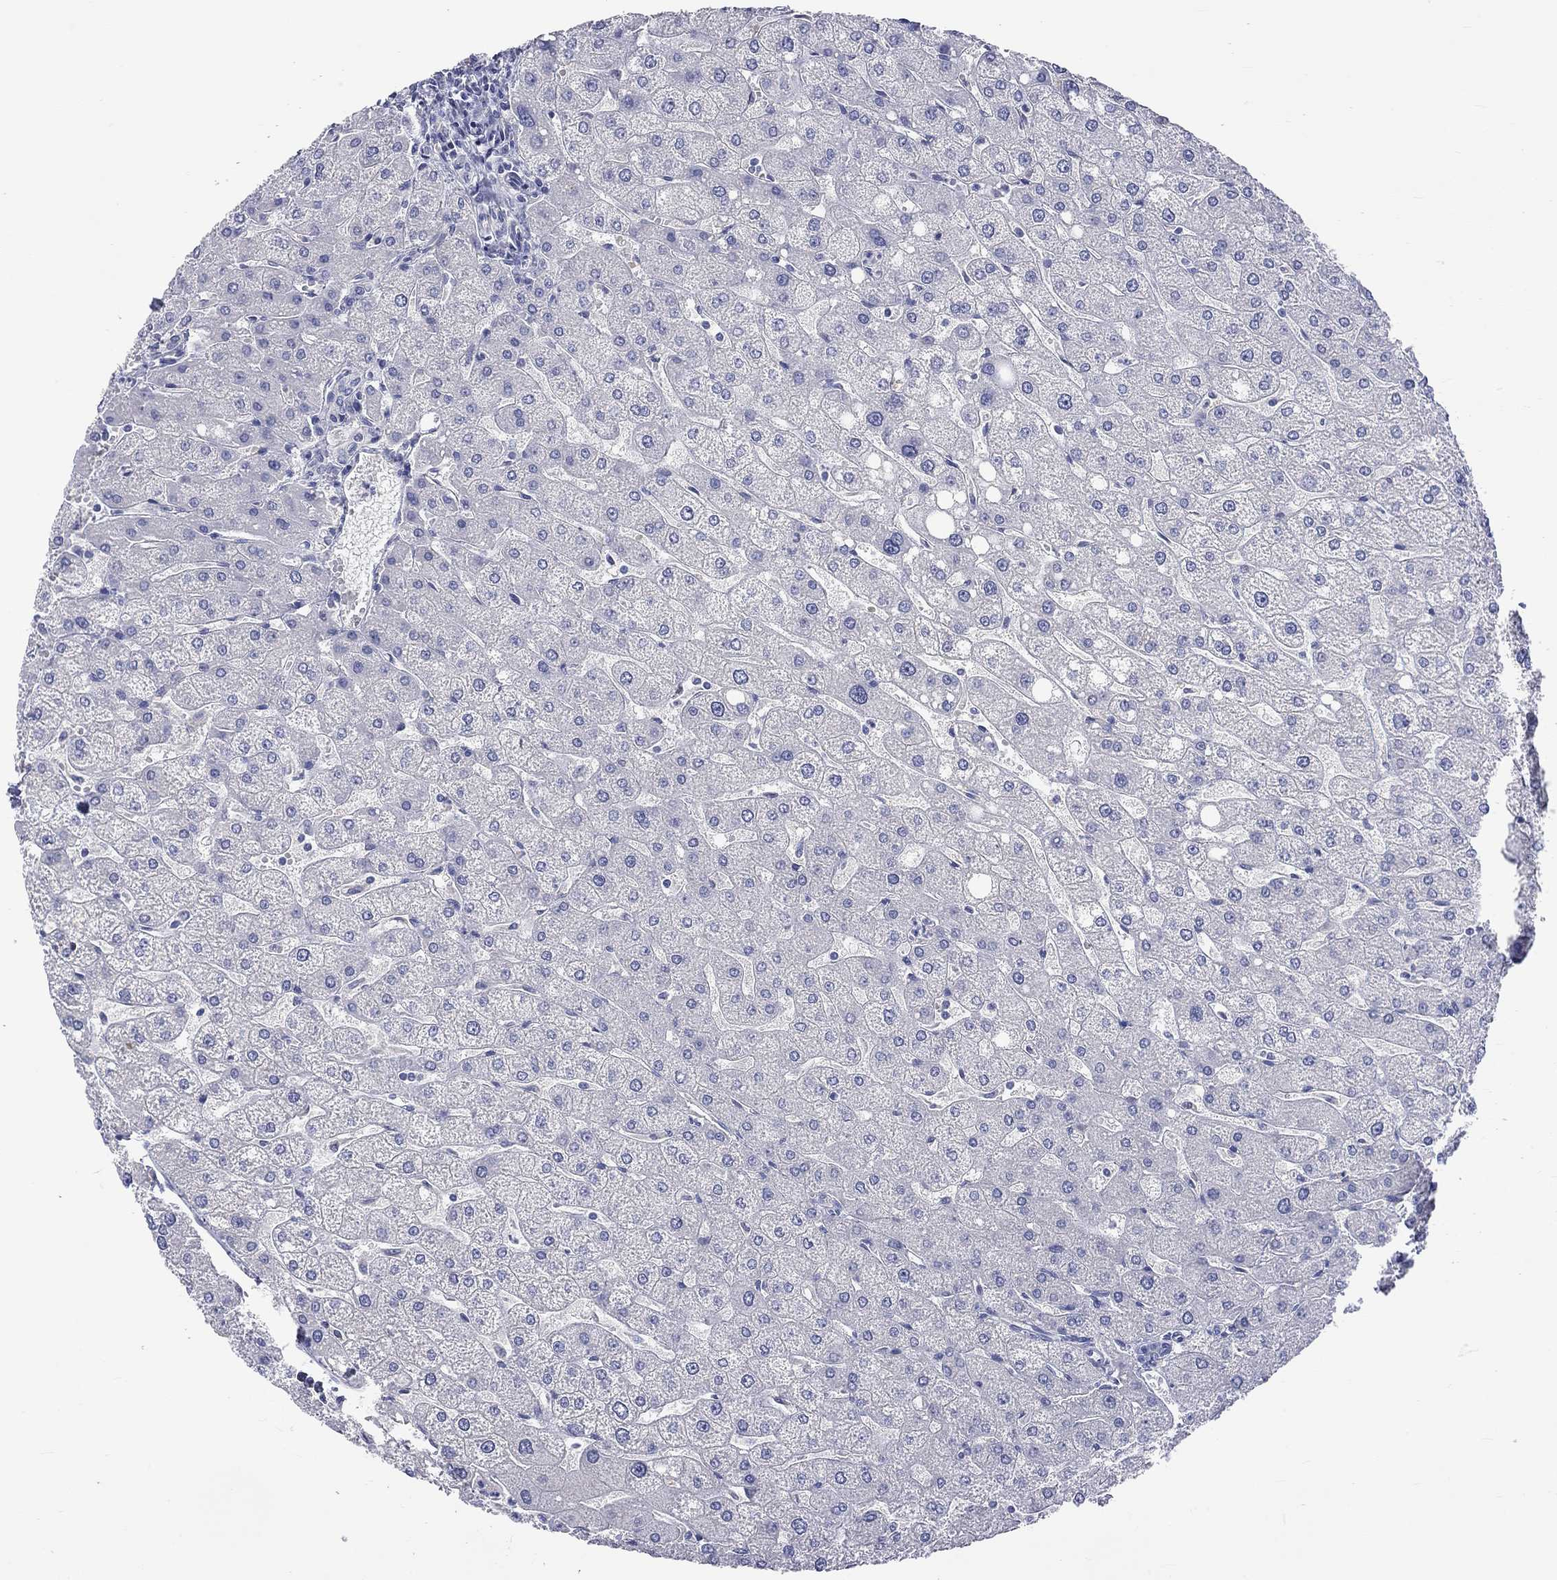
{"staining": {"intensity": "negative", "quantity": "none", "location": "none"}, "tissue": "liver", "cell_type": "Cholangiocytes", "image_type": "normal", "snomed": [{"axis": "morphology", "description": "Normal tissue, NOS"}, {"axis": "topography", "description": "Liver"}], "caption": "Immunohistochemical staining of normal liver demonstrates no significant expression in cholangiocytes. The staining is performed using DAB (3,3'-diaminobenzidine) brown chromogen with nuclei counter-stained in using hematoxylin.", "gene": "CERS1", "patient": {"sex": "male", "age": 67}}